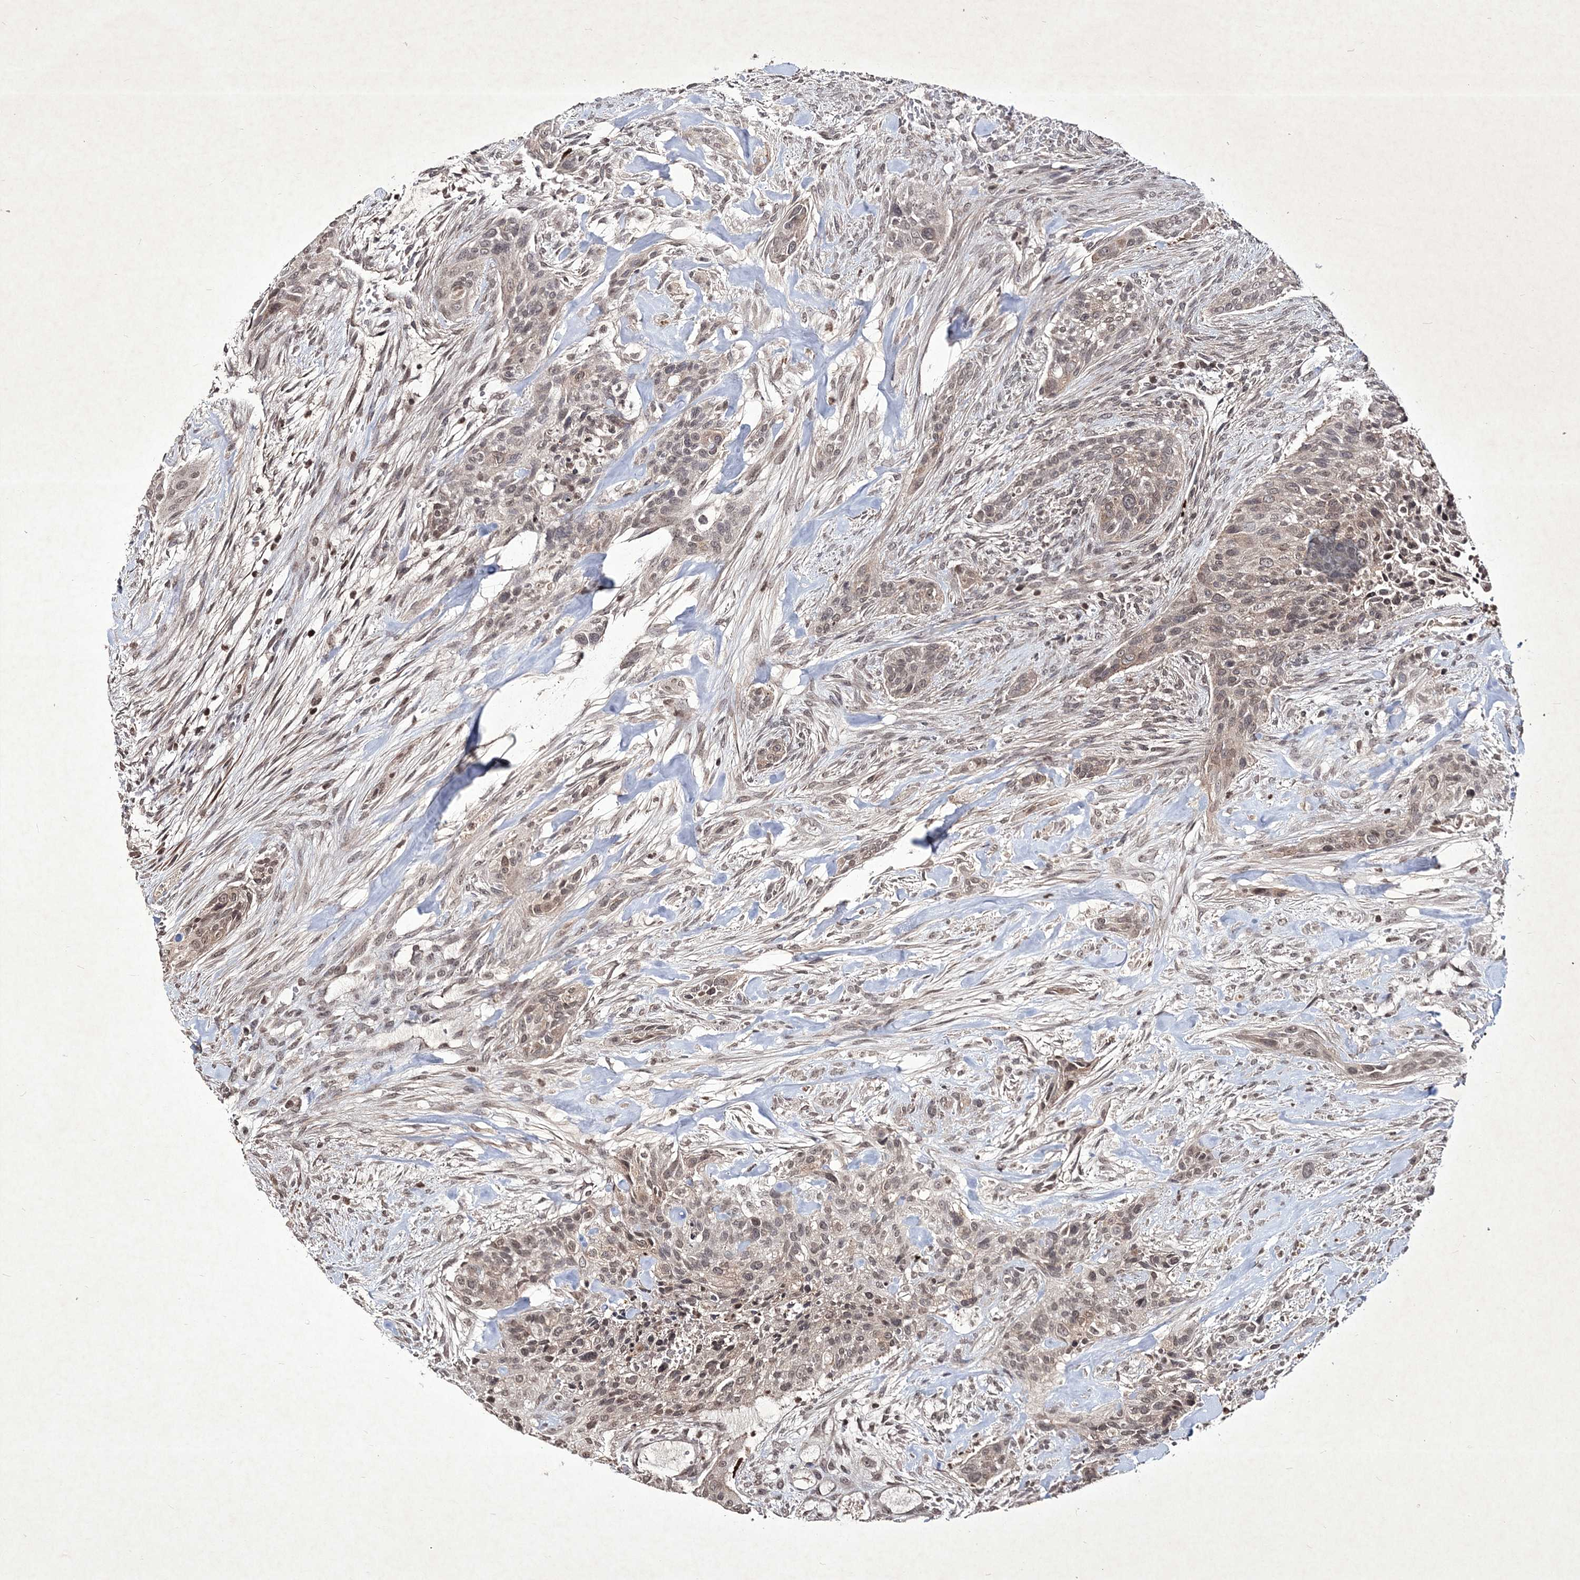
{"staining": {"intensity": "moderate", "quantity": "25%-75%", "location": "cytoplasmic/membranous,nuclear"}, "tissue": "urothelial cancer", "cell_type": "Tumor cells", "image_type": "cancer", "snomed": [{"axis": "morphology", "description": "Urothelial carcinoma, High grade"}, {"axis": "topography", "description": "Urinary bladder"}], "caption": "High-power microscopy captured an immunohistochemistry (IHC) micrograph of urothelial cancer, revealing moderate cytoplasmic/membranous and nuclear staining in approximately 25%-75% of tumor cells.", "gene": "SOWAHB", "patient": {"sex": "male", "age": 35}}